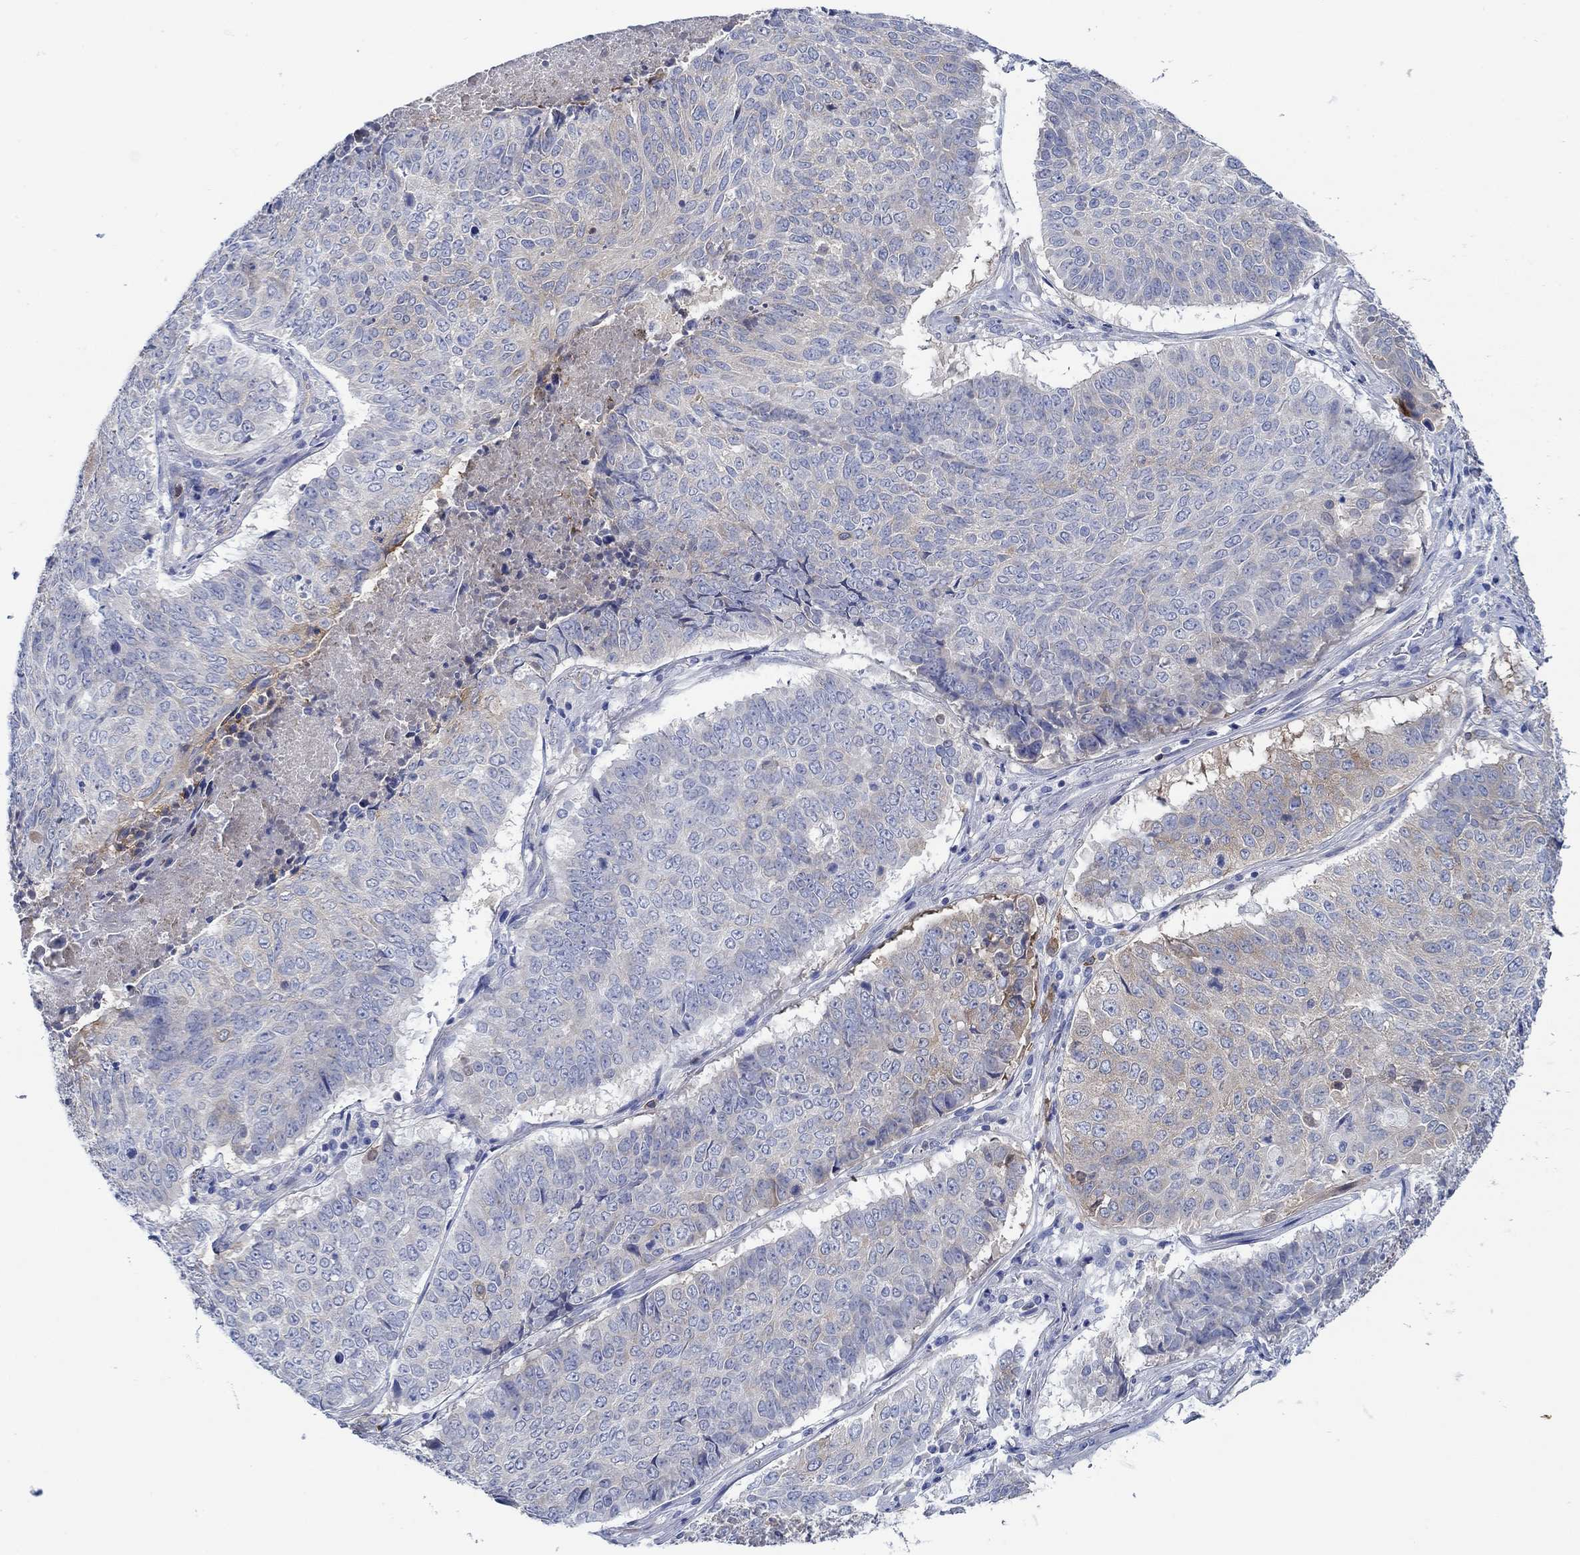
{"staining": {"intensity": "weak", "quantity": "<25%", "location": "cytoplasmic/membranous"}, "tissue": "lung cancer", "cell_type": "Tumor cells", "image_type": "cancer", "snomed": [{"axis": "morphology", "description": "Squamous cell carcinoma, NOS"}, {"axis": "topography", "description": "Lung"}], "caption": "Micrograph shows no significant protein positivity in tumor cells of lung cancer (squamous cell carcinoma).", "gene": "TRIM16", "patient": {"sex": "male", "age": 64}}